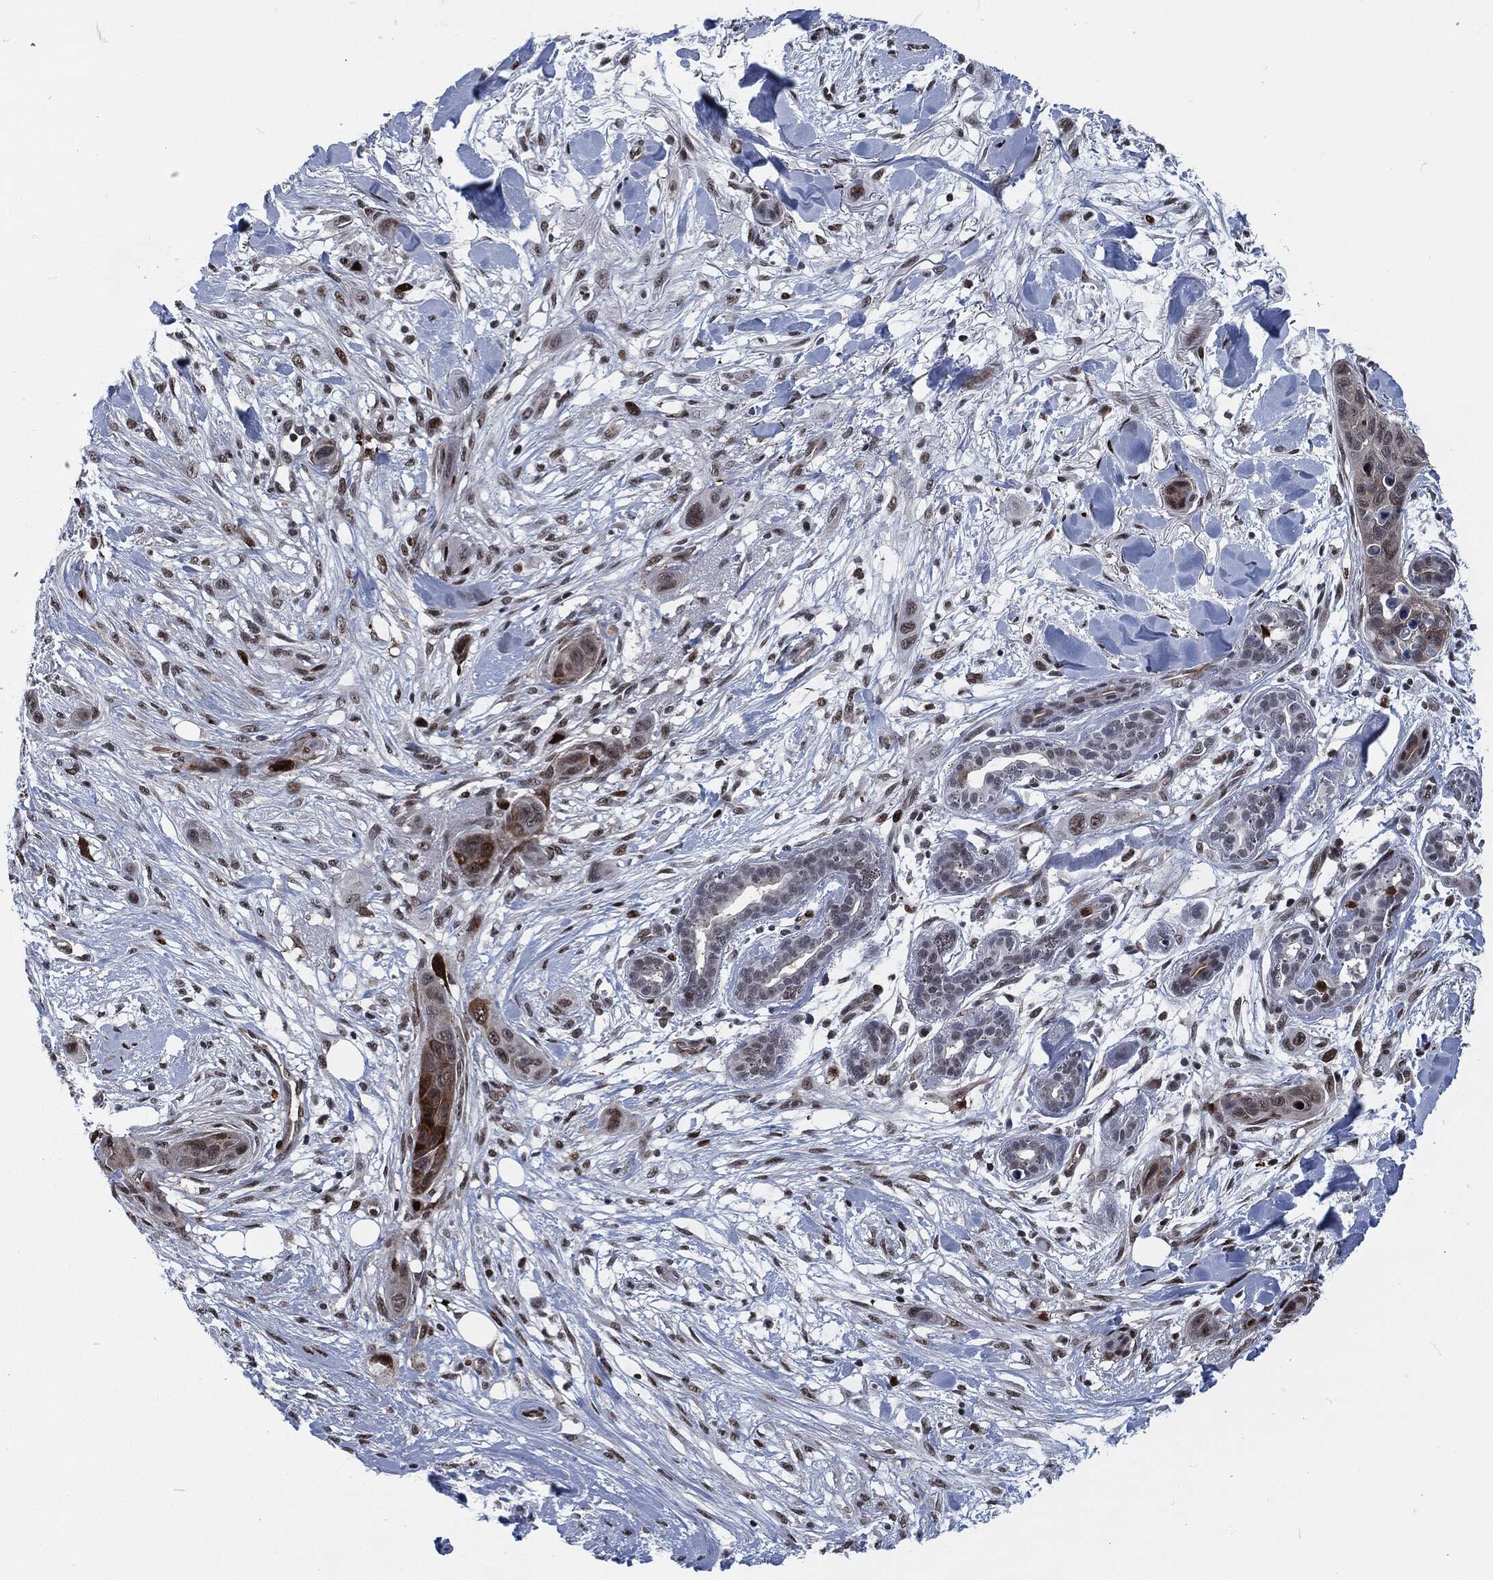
{"staining": {"intensity": "strong", "quantity": "<25%", "location": "cytoplasmic/membranous"}, "tissue": "skin cancer", "cell_type": "Tumor cells", "image_type": "cancer", "snomed": [{"axis": "morphology", "description": "Squamous cell carcinoma, NOS"}, {"axis": "topography", "description": "Skin"}], "caption": "Immunohistochemical staining of human squamous cell carcinoma (skin) exhibits medium levels of strong cytoplasmic/membranous positivity in approximately <25% of tumor cells. The staining is performed using DAB brown chromogen to label protein expression. The nuclei are counter-stained blue using hematoxylin.", "gene": "AKT2", "patient": {"sex": "male", "age": 78}}